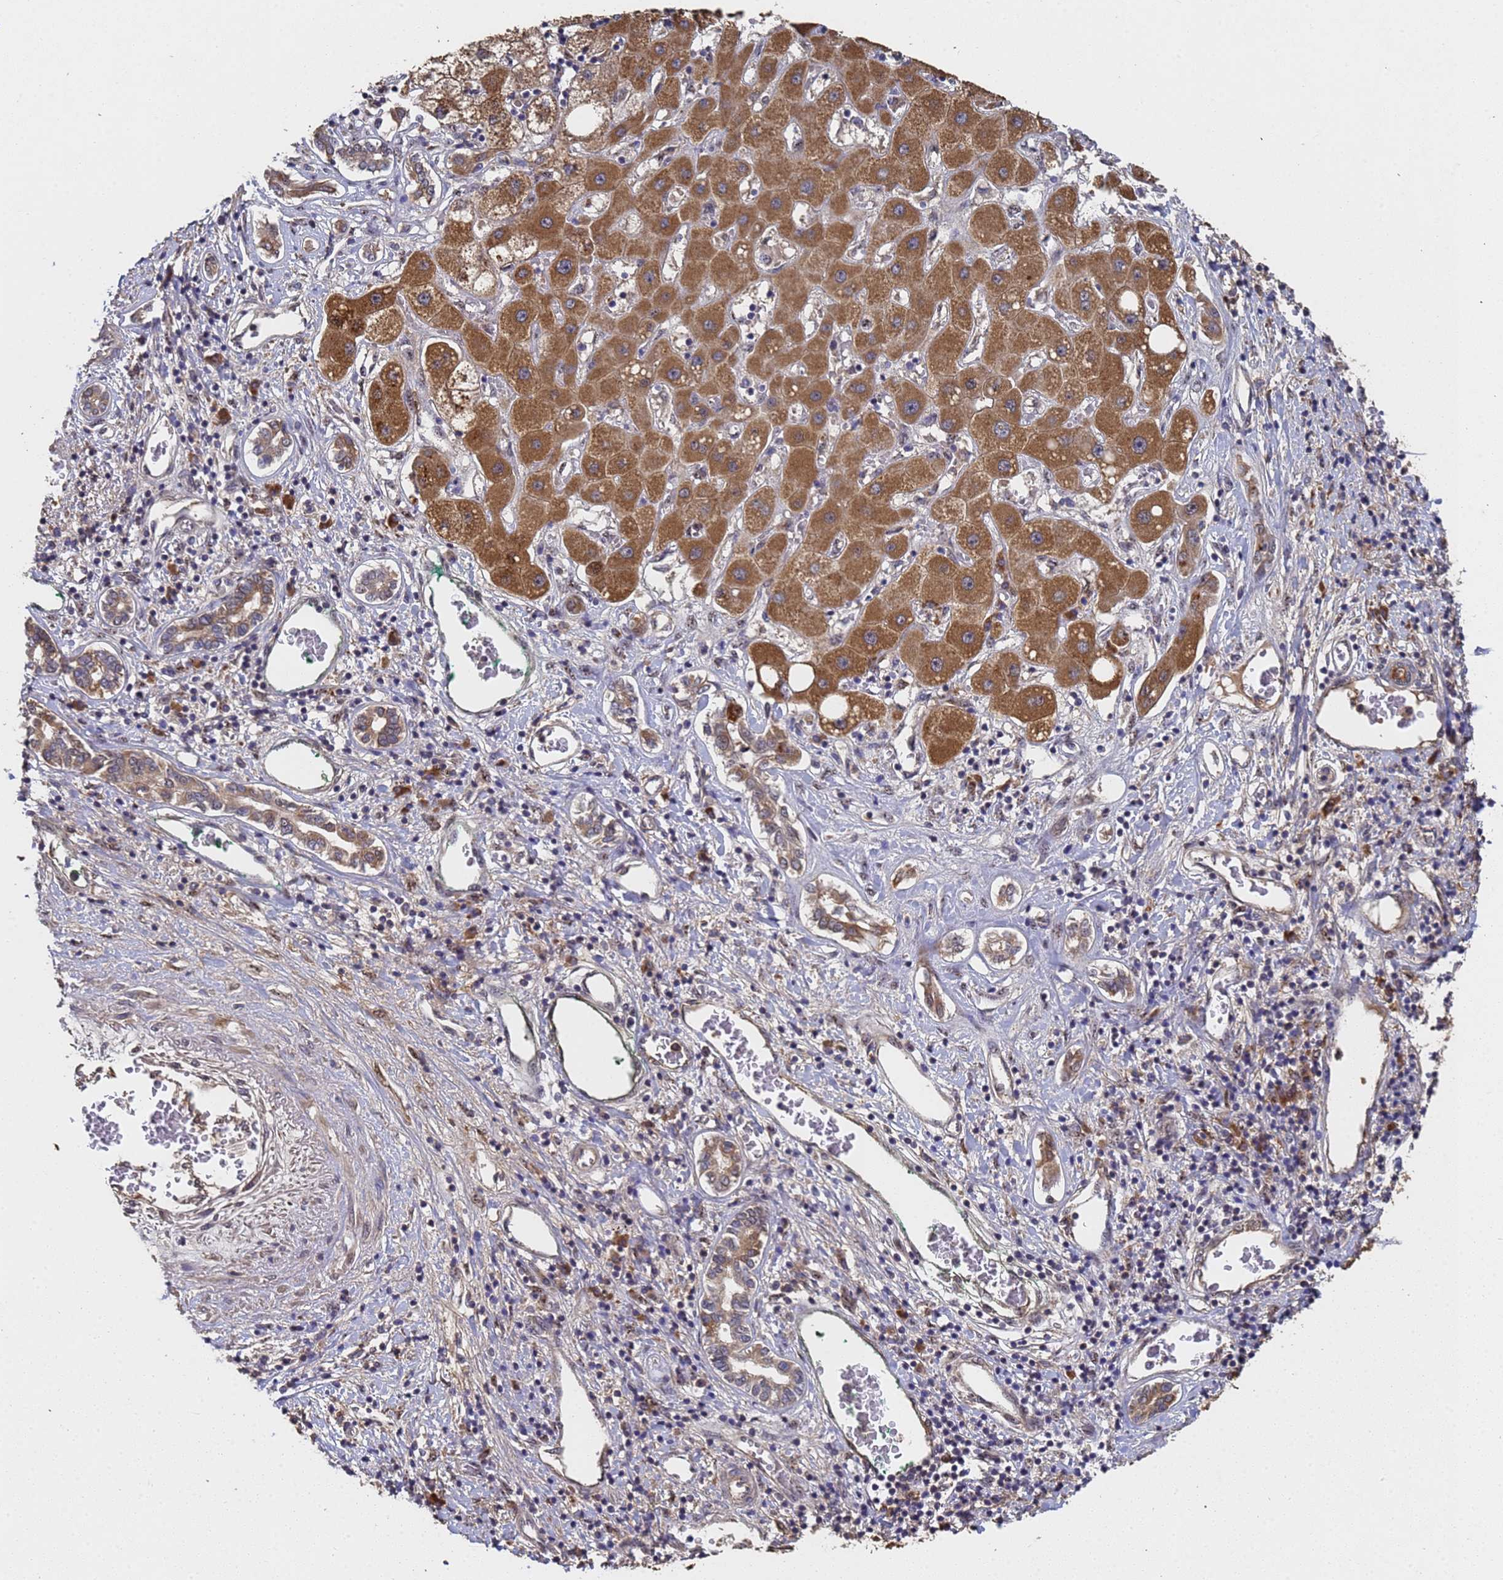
{"staining": {"intensity": "moderate", "quantity": ">75%", "location": "cytoplasmic/membranous"}, "tissue": "liver cancer", "cell_type": "Tumor cells", "image_type": "cancer", "snomed": [{"axis": "morphology", "description": "Carcinoma, Hepatocellular, NOS"}, {"axis": "topography", "description": "Liver"}], "caption": "A high-resolution histopathology image shows IHC staining of liver cancer, which demonstrates moderate cytoplasmic/membranous positivity in about >75% of tumor cells.", "gene": "SECISBP2", "patient": {"sex": "male", "age": 65}}